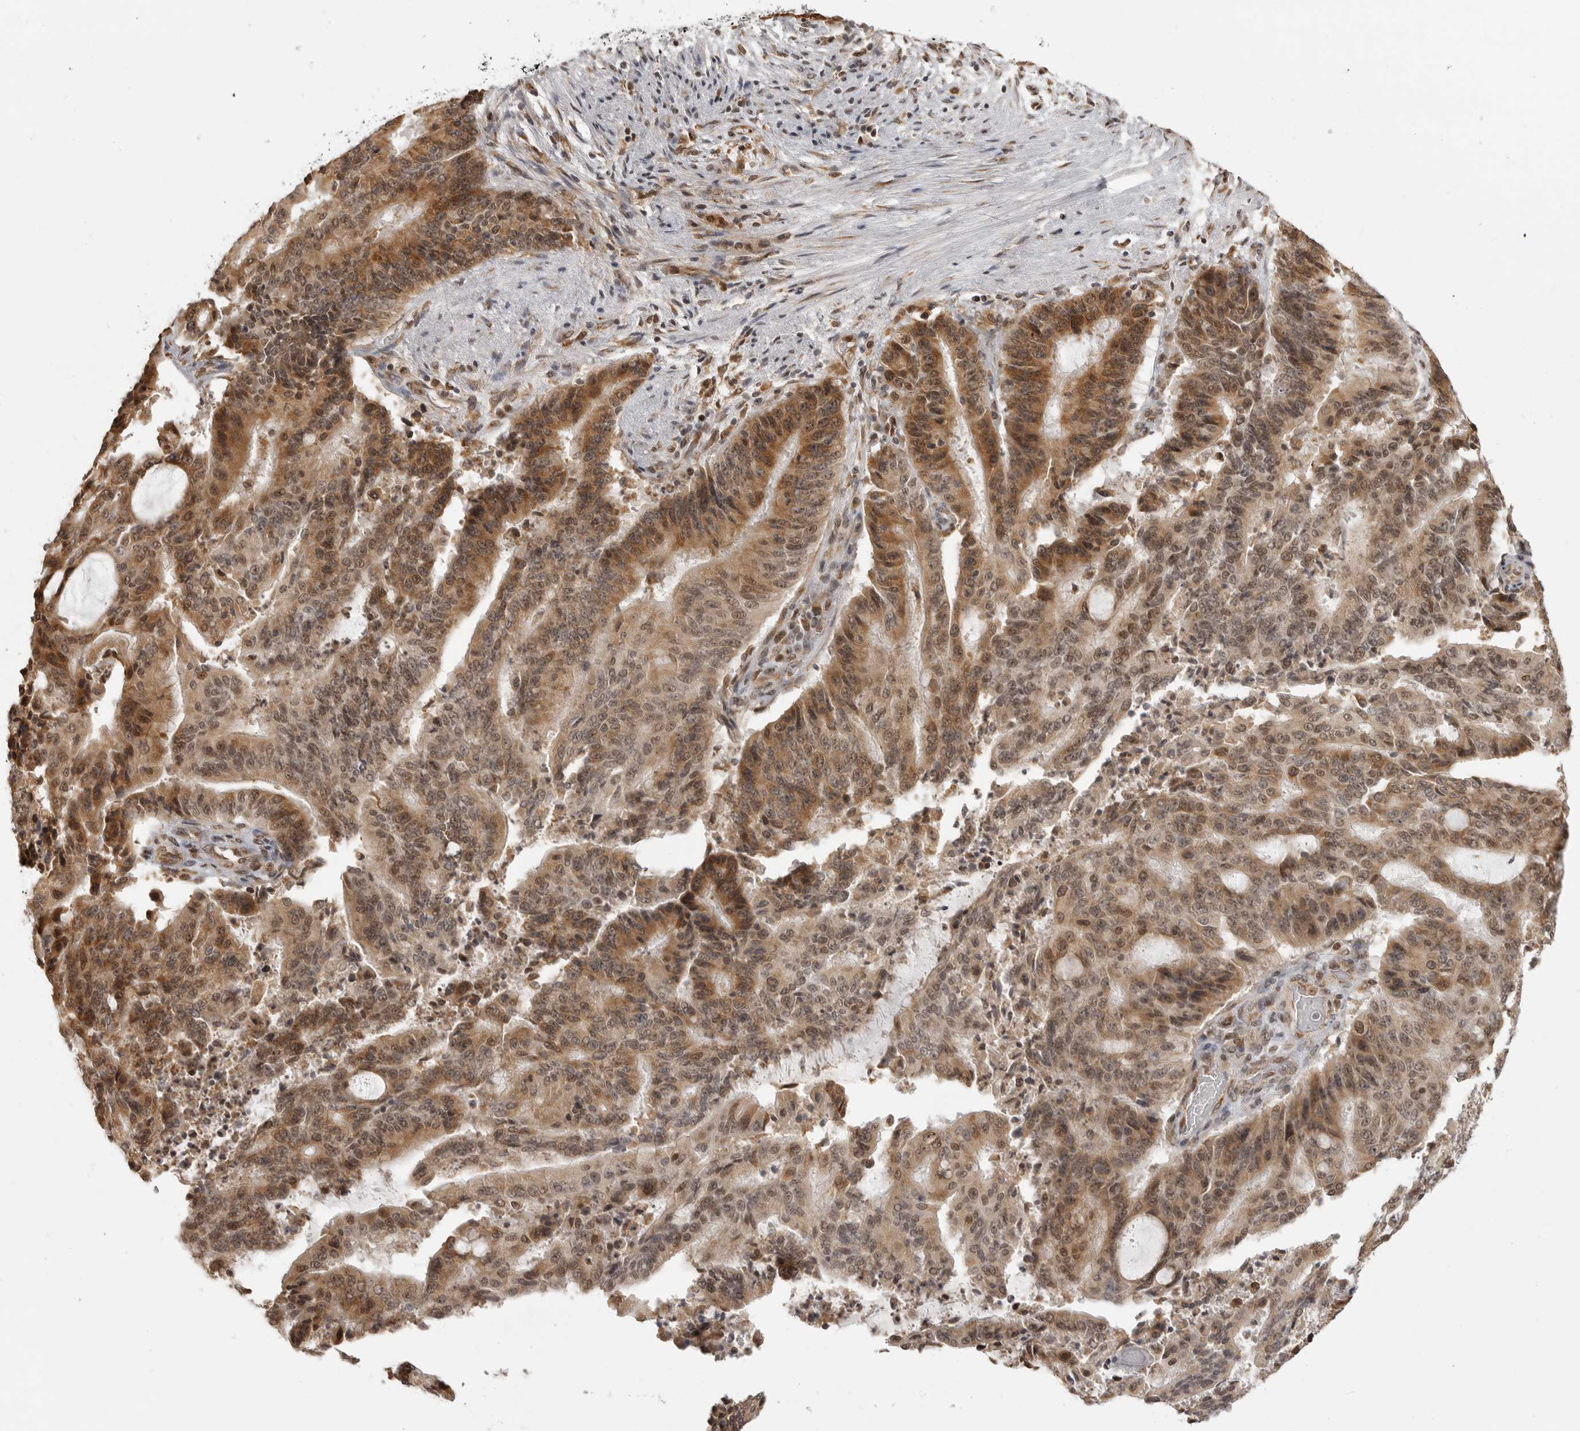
{"staining": {"intensity": "moderate", "quantity": ">75%", "location": "cytoplasmic/membranous,nuclear"}, "tissue": "liver cancer", "cell_type": "Tumor cells", "image_type": "cancer", "snomed": [{"axis": "morphology", "description": "Normal tissue, NOS"}, {"axis": "morphology", "description": "Cholangiocarcinoma"}, {"axis": "topography", "description": "Liver"}, {"axis": "topography", "description": "Peripheral nerve tissue"}], "caption": "Human liver cancer stained with a brown dye displays moderate cytoplasmic/membranous and nuclear positive positivity in approximately >75% of tumor cells.", "gene": "ISG20L2", "patient": {"sex": "female", "age": 73}}